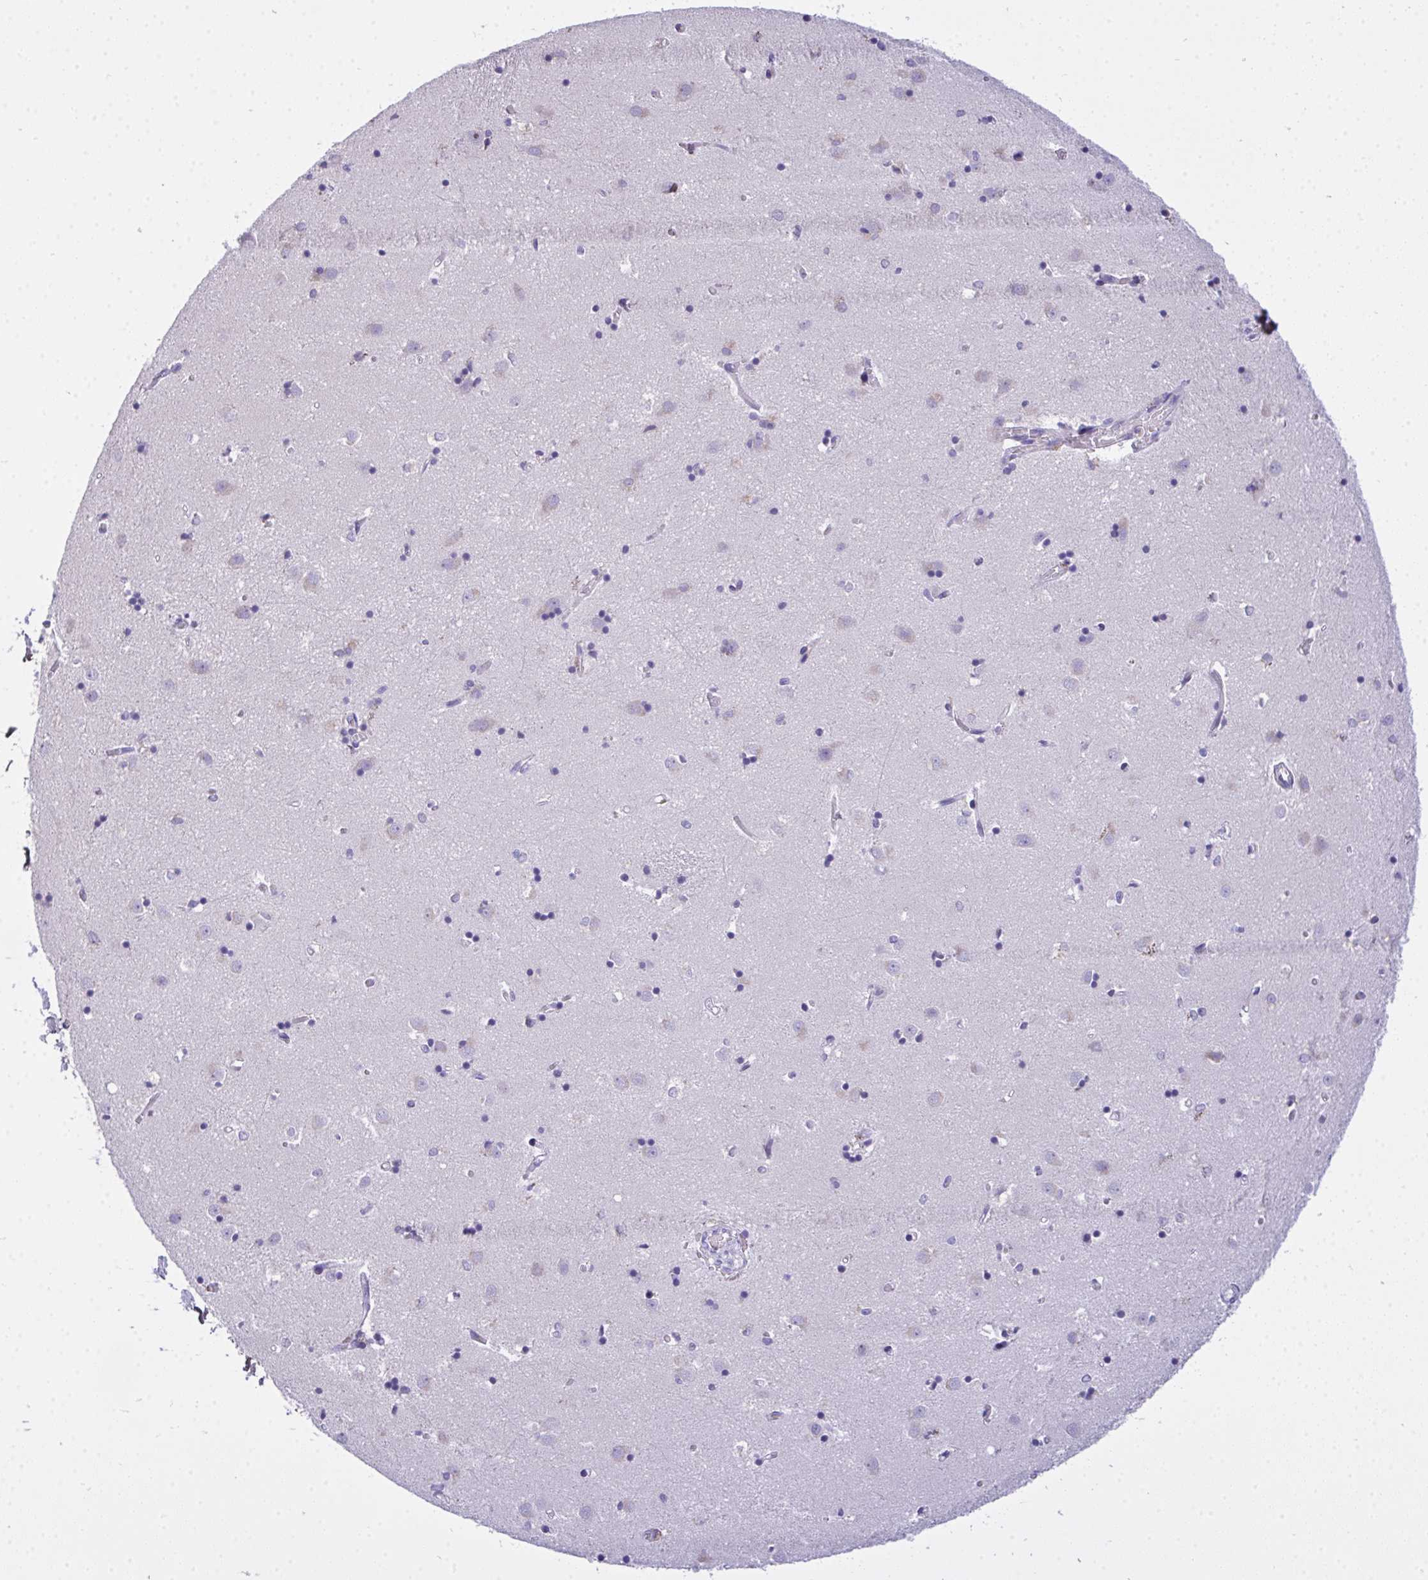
{"staining": {"intensity": "negative", "quantity": "none", "location": "none"}, "tissue": "caudate", "cell_type": "Glial cells", "image_type": "normal", "snomed": [{"axis": "morphology", "description": "Normal tissue, NOS"}, {"axis": "topography", "description": "Lateral ventricle wall"}], "caption": "Immunohistochemistry (IHC) histopathology image of unremarkable caudate: human caudate stained with DAB (3,3'-diaminobenzidine) exhibits no significant protein expression in glial cells. Nuclei are stained in blue.", "gene": "AP5M1", "patient": {"sex": "male", "age": 54}}